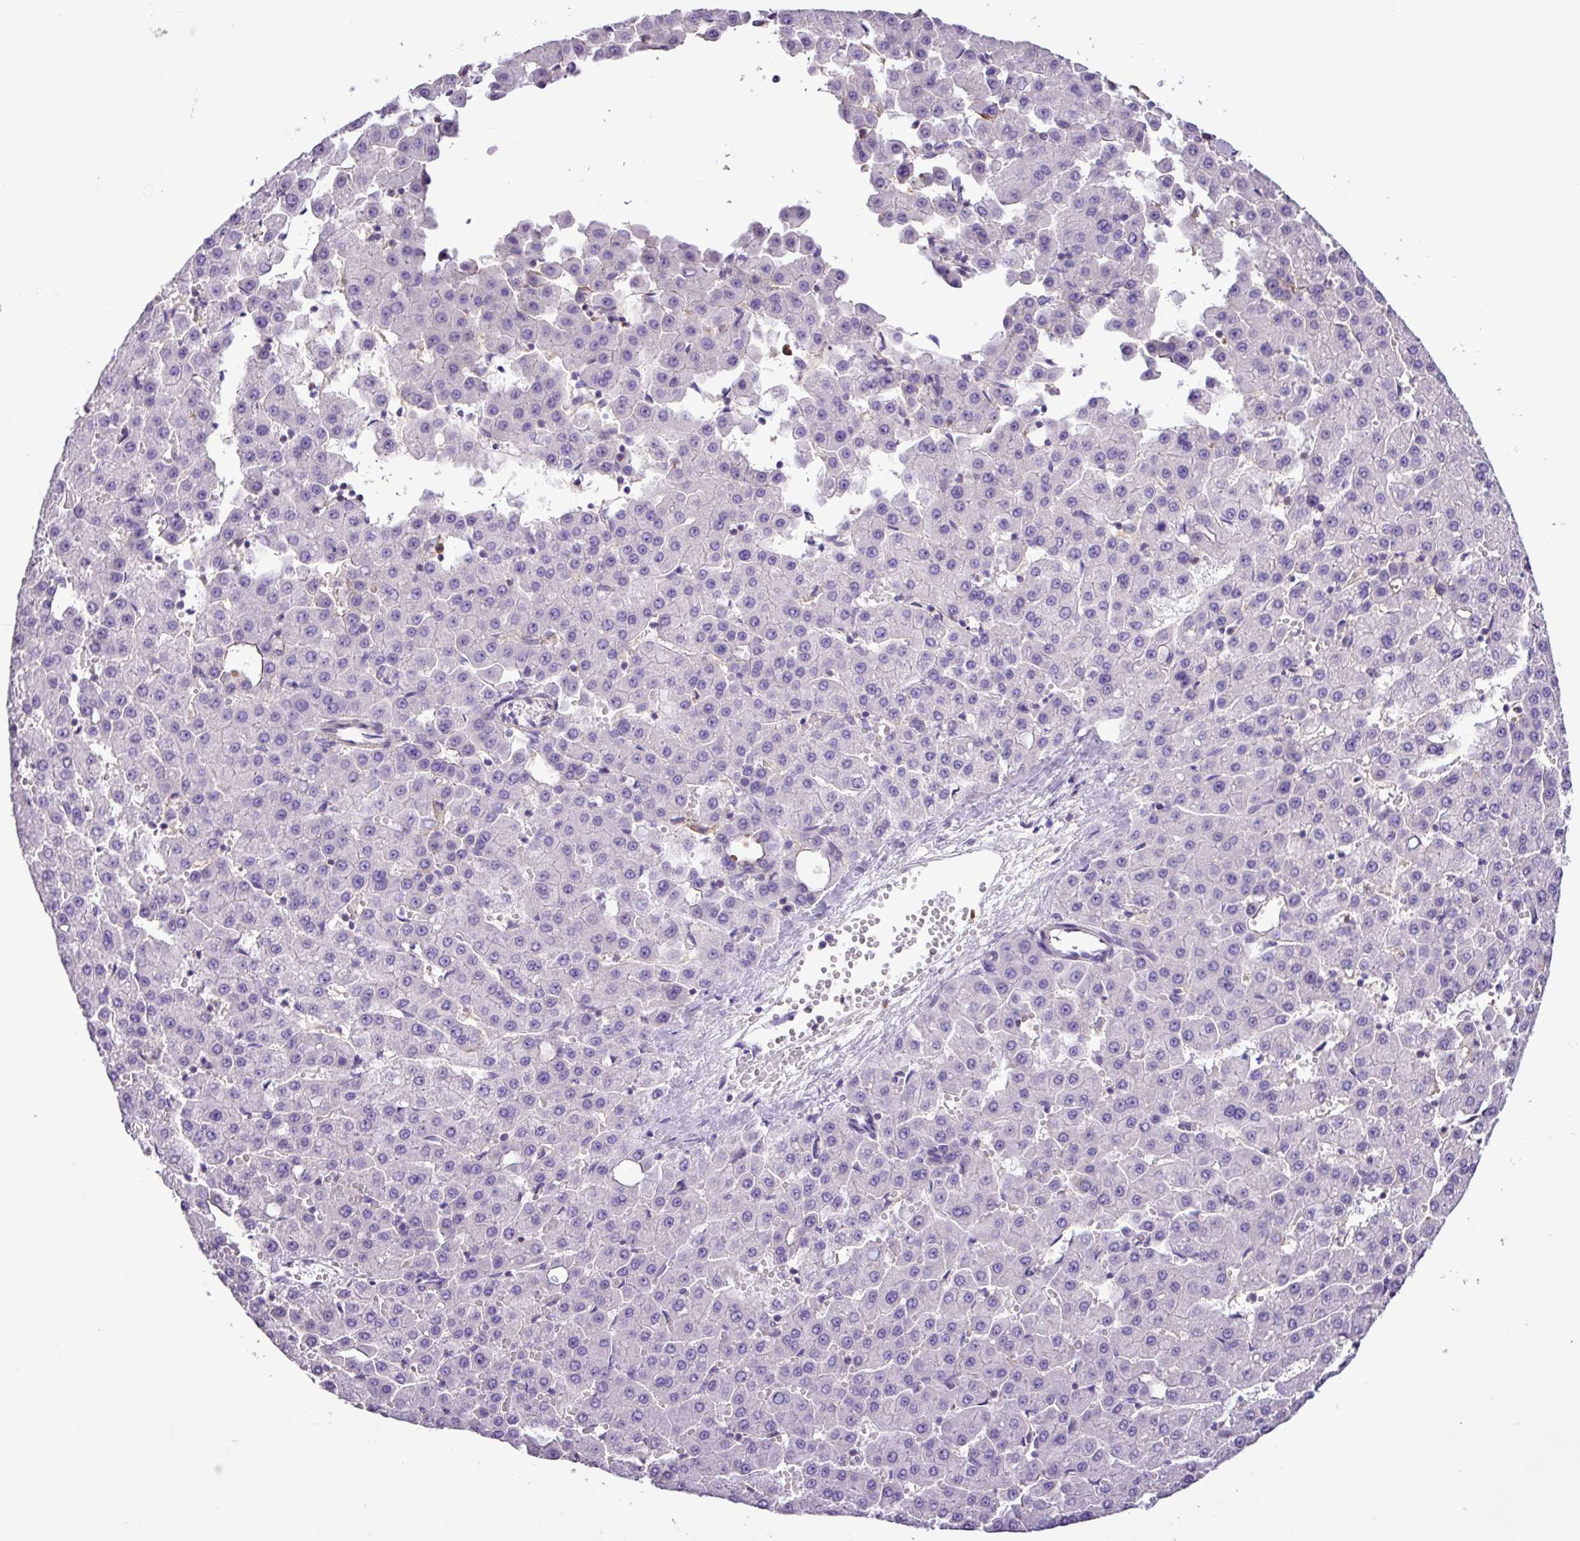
{"staining": {"intensity": "negative", "quantity": "none", "location": "none"}, "tissue": "liver cancer", "cell_type": "Tumor cells", "image_type": "cancer", "snomed": [{"axis": "morphology", "description": "Carcinoma, Hepatocellular, NOS"}, {"axis": "topography", "description": "Liver"}], "caption": "Photomicrograph shows no protein staining in tumor cells of liver cancer tissue.", "gene": "ZNF334", "patient": {"sex": "male", "age": 47}}